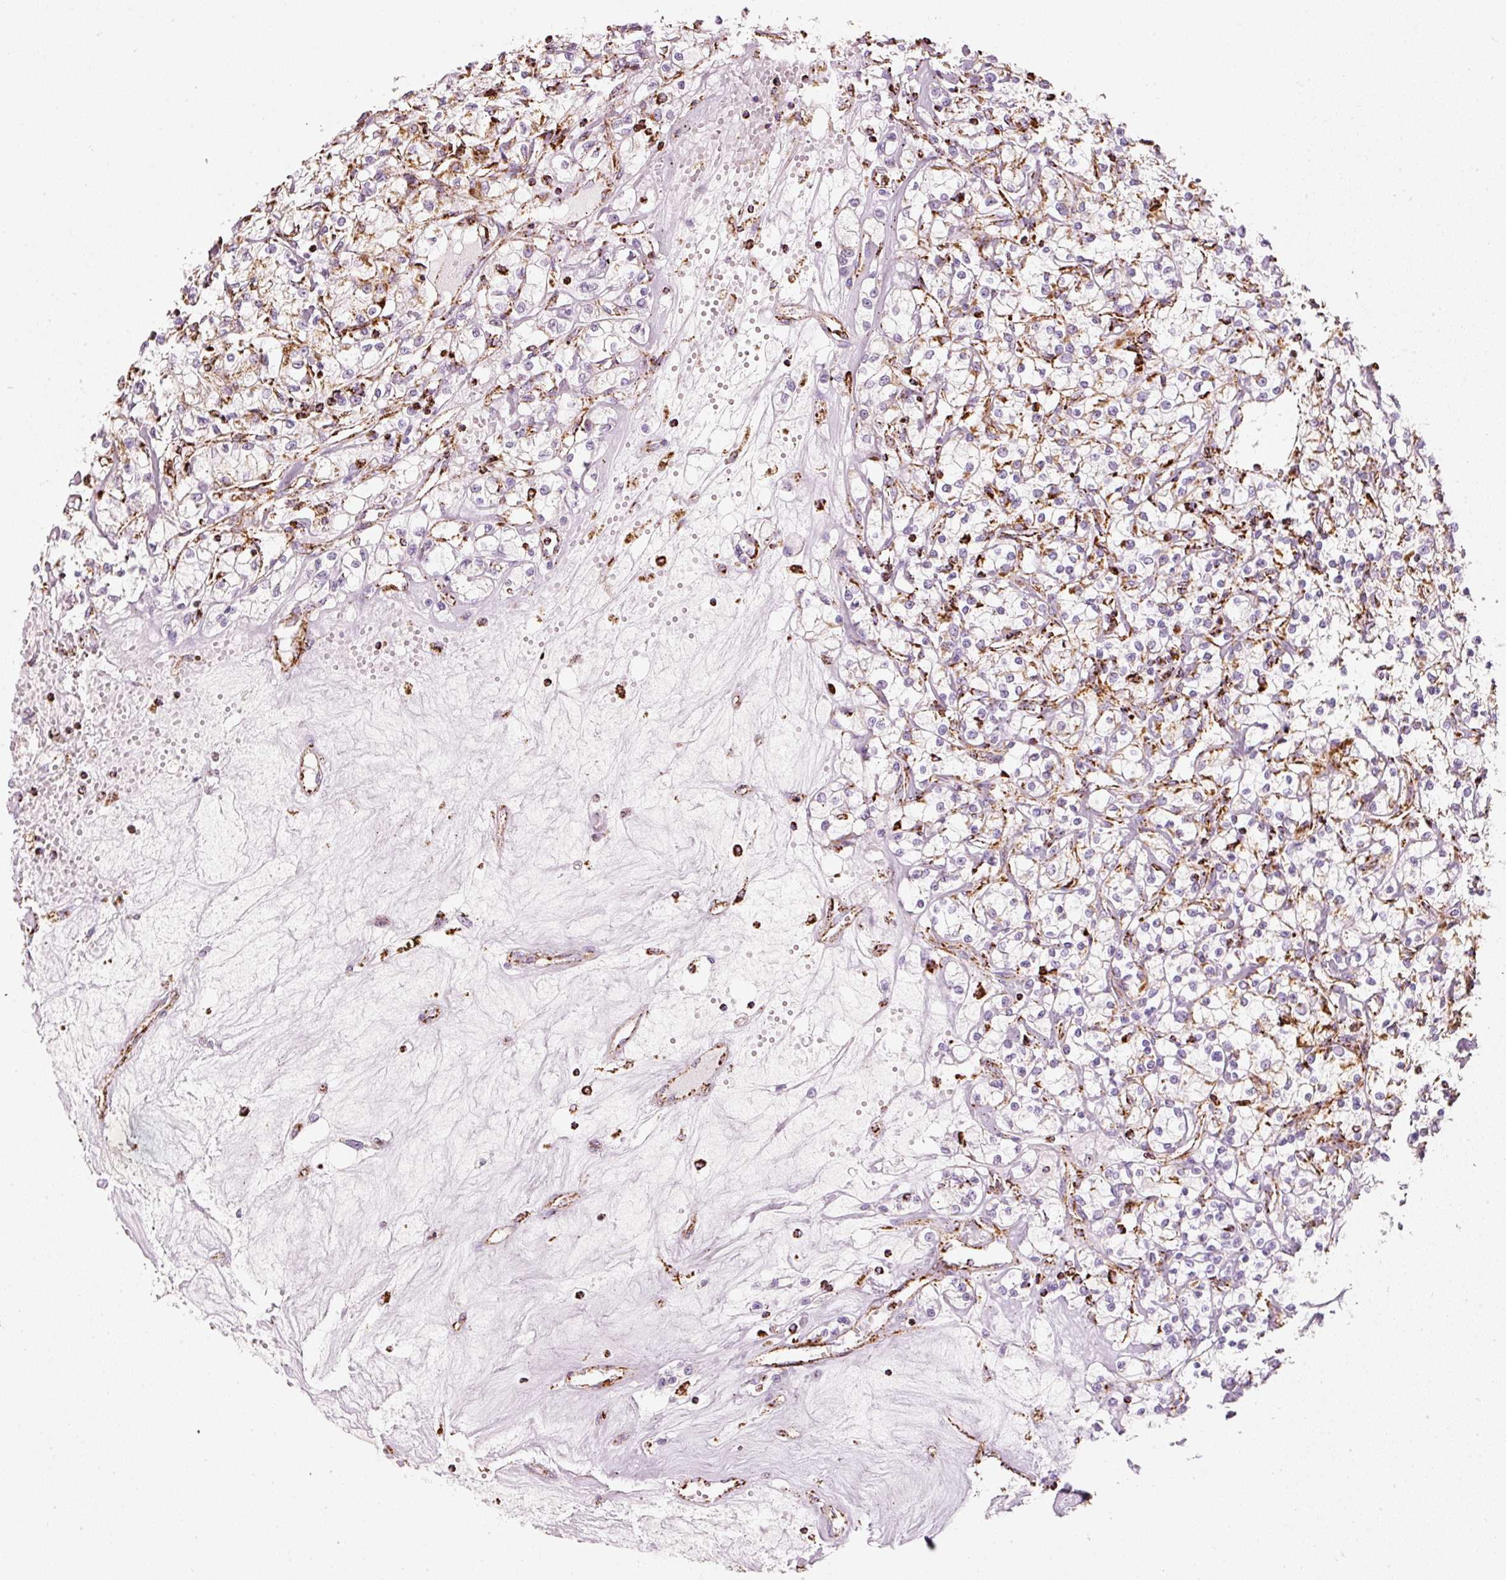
{"staining": {"intensity": "moderate", "quantity": "25%-75%", "location": "cytoplasmic/membranous"}, "tissue": "renal cancer", "cell_type": "Tumor cells", "image_type": "cancer", "snomed": [{"axis": "morphology", "description": "Adenocarcinoma, NOS"}, {"axis": "topography", "description": "Kidney"}], "caption": "This image reveals immunohistochemistry (IHC) staining of renal cancer, with medium moderate cytoplasmic/membranous positivity in about 25%-75% of tumor cells.", "gene": "MT-CO2", "patient": {"sex": "female", "age": 59}}